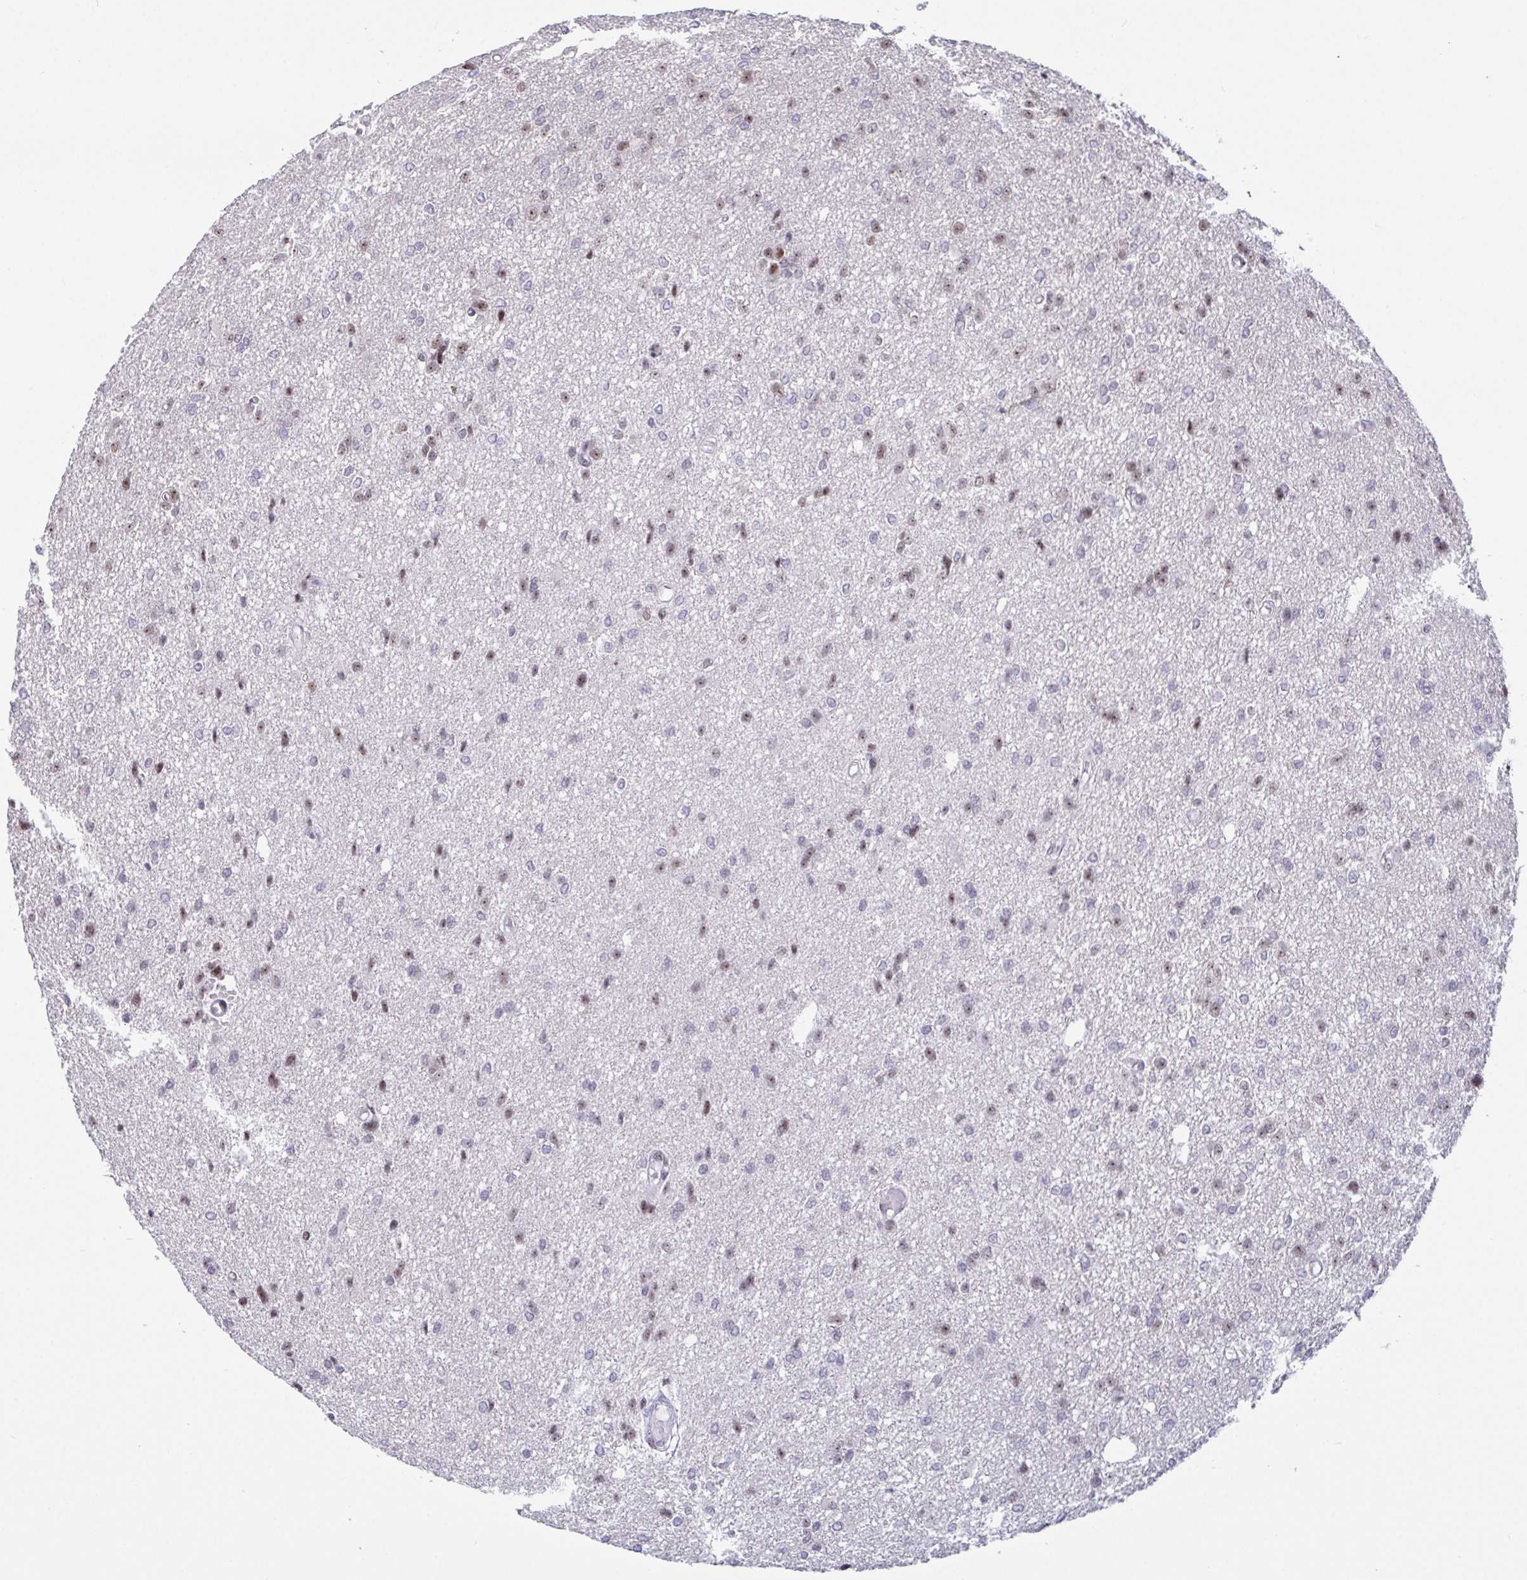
{"staining": {"intensity": "weak", "quantity": "<25%", "location": "nuclear"}, "tissue": "glioma", "cell_type": "Tumor cells", "image_type": "cancer", "snomed": [{"axis": "morphology", "description": "Glioma, malignant, Low grade"}, {"axis": "topography", "description": "Brain"}], "caption": "Photomicrograph shows no protein positivity in tumor cells of low-grade glioma (malignant) tissue. Nuclei are stained in blue.", "gene": "SUPT16H", "patient": {"sex": "male", "age": 26}}